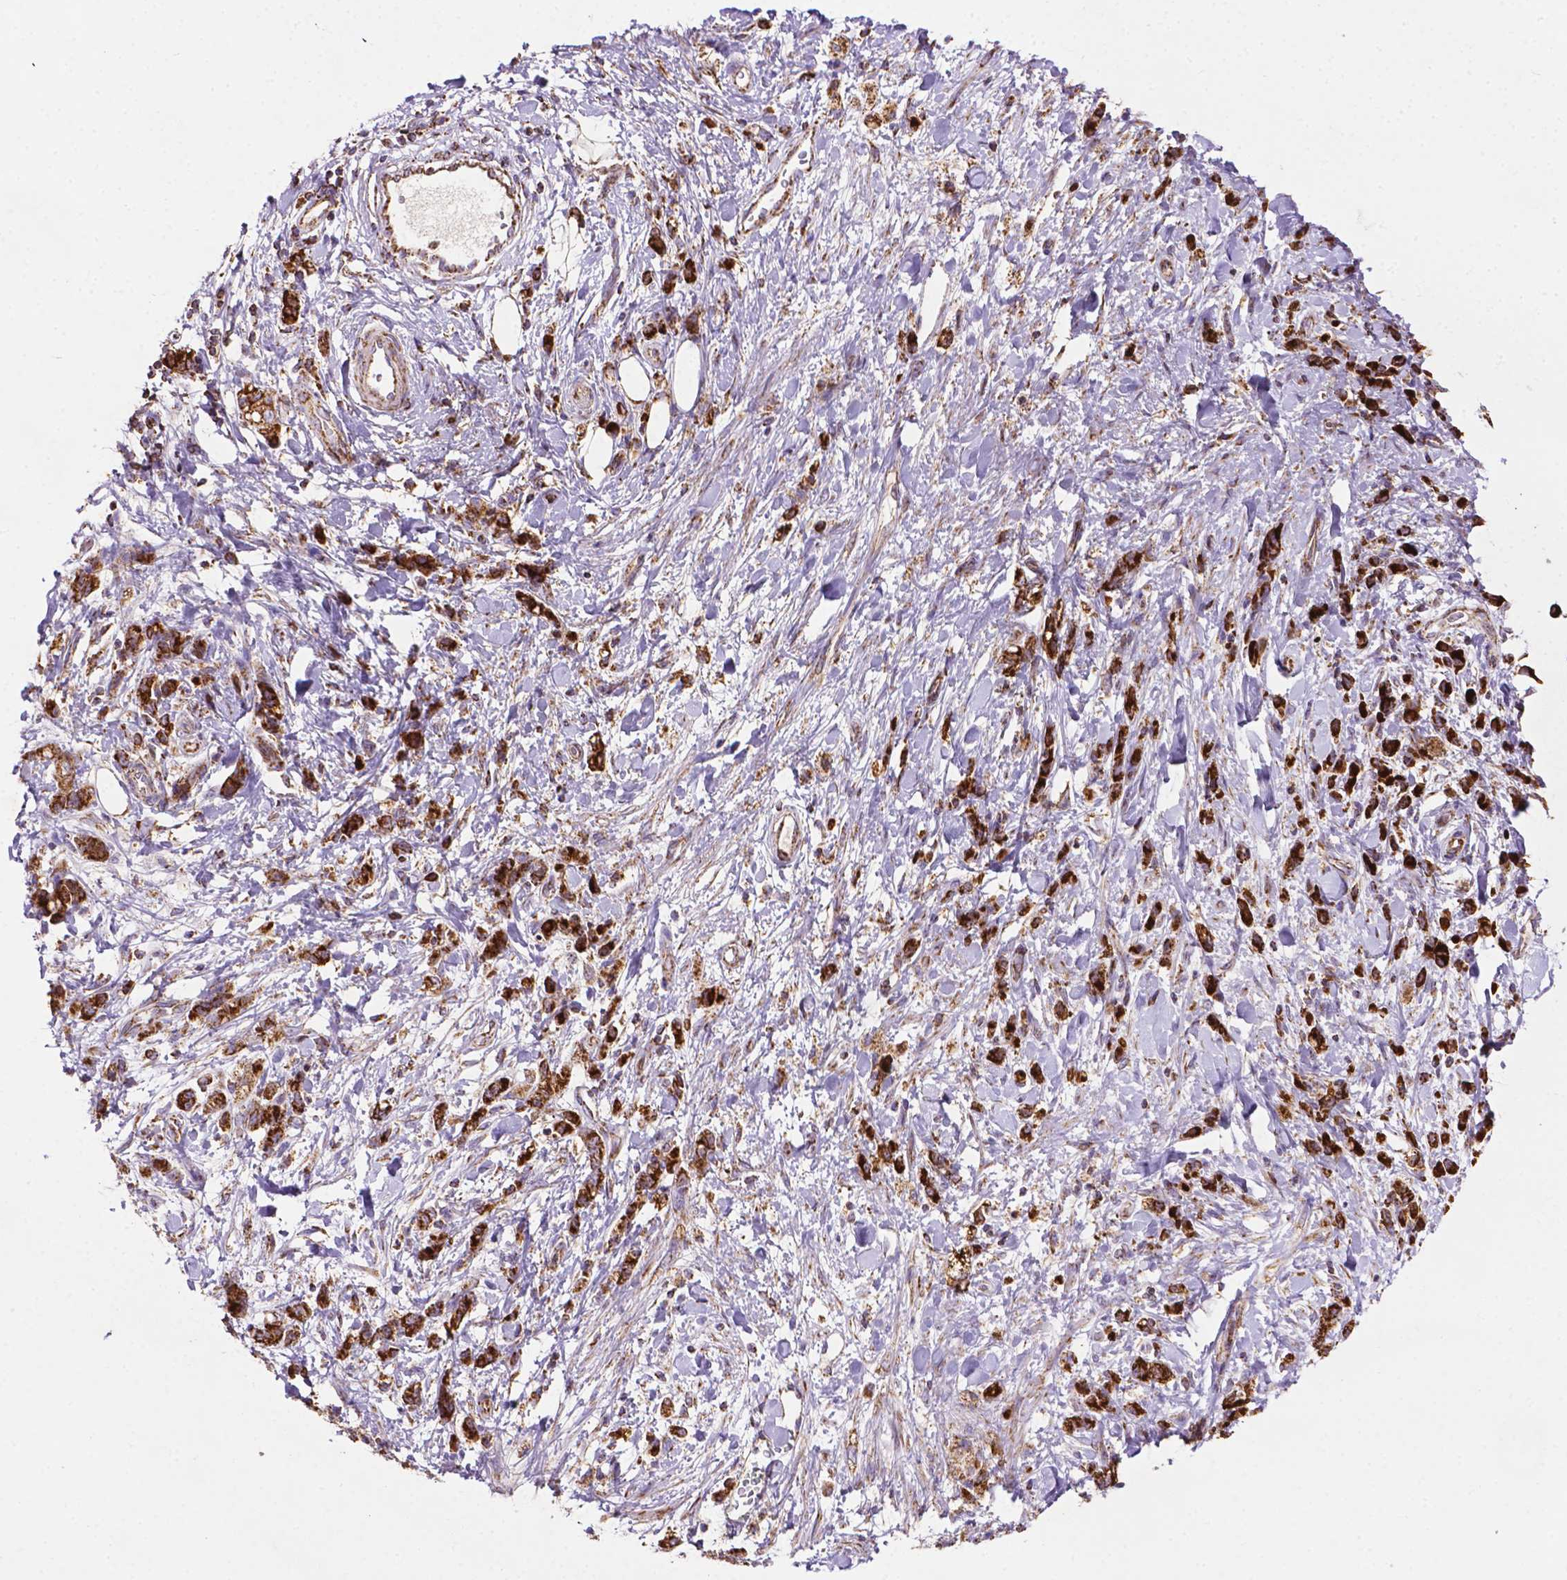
{"staining": {"intensity": "strong", "quantity": ">75%", "location": "cytoplasmic/membranous"}, "tissue": "stomach cancer", "cell_type": "Tumor cells", "image_type": "cancer", "snomed": [{"axis": "morphology", "description": "Adenocarcinoma, NOS"}, {"axis": "topography", "description": "Stomach"}], "caption": "Human stomach cancer (adenocarcinoma) stained for a protein (brown) demonstrates strong cytoplasmic/membranous positive positivity in approximately >75% of tumor cells.", "gene": "ILVBL", "patient": {"sex": "male", "age": 77}}